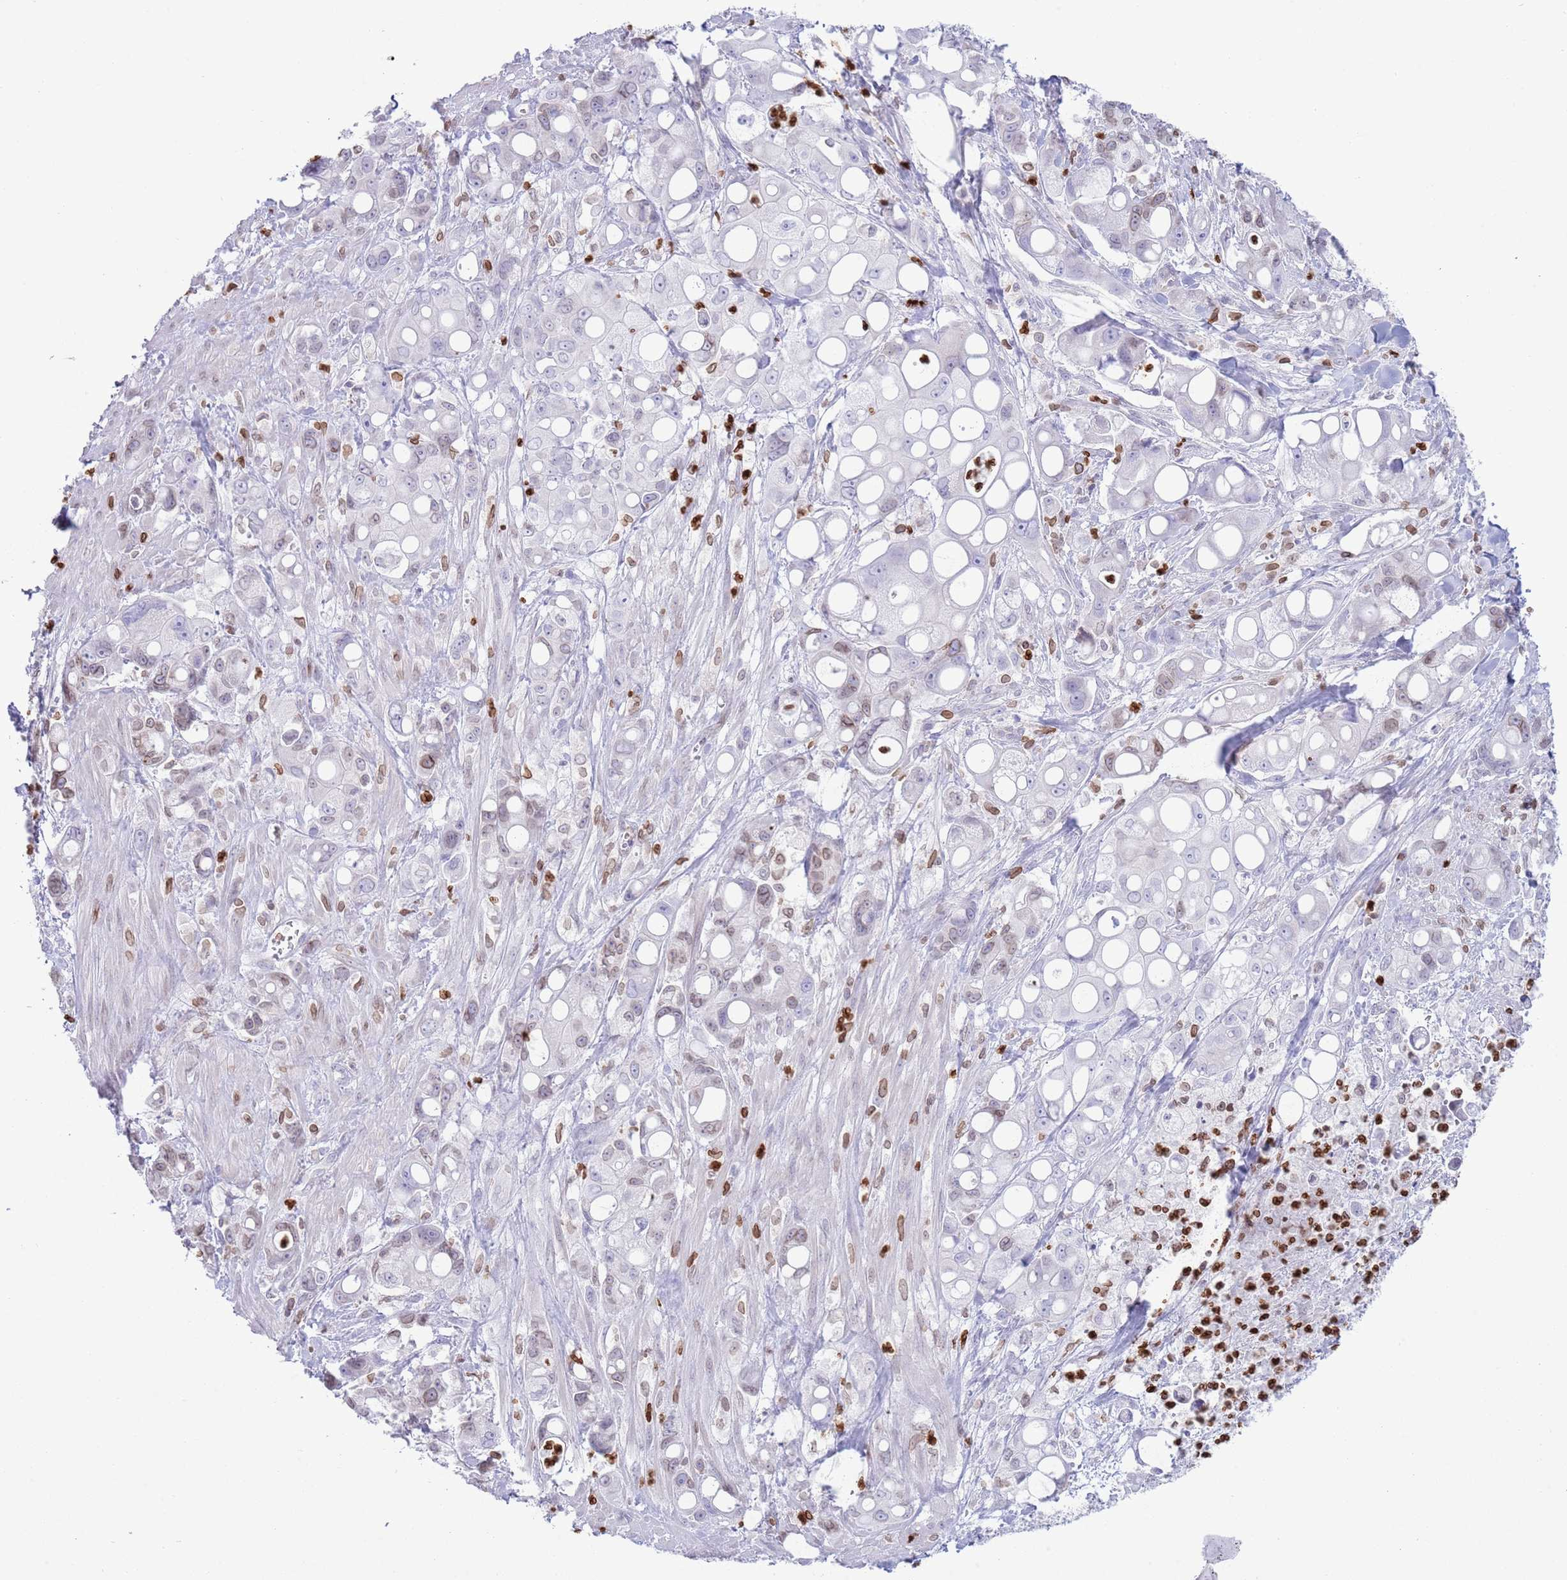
{"staining": {"intensity": "moderate", "quantity": "<25%", "location": "cytoplasmic/membranous,nuclear"}, "tissue": "pancreatic cancer", "cell_type": "Tumor cells", "image_type": "cancer", "snomed": [{"axis": "morphology", "description": "Adenocarcinoma, NOS"}, {"axis": "topography", "description": "Pancreas"}], "caption": "There is low levels of moderate cytoplasmic/membranous and nuclear expression in tumor cells of pancreatic cancer (adenocarcinoma), as demonstrated by immunohistochemical staining (brown color).", "gene": "LBR", "patient": {"sex": "male", "age": 68}}